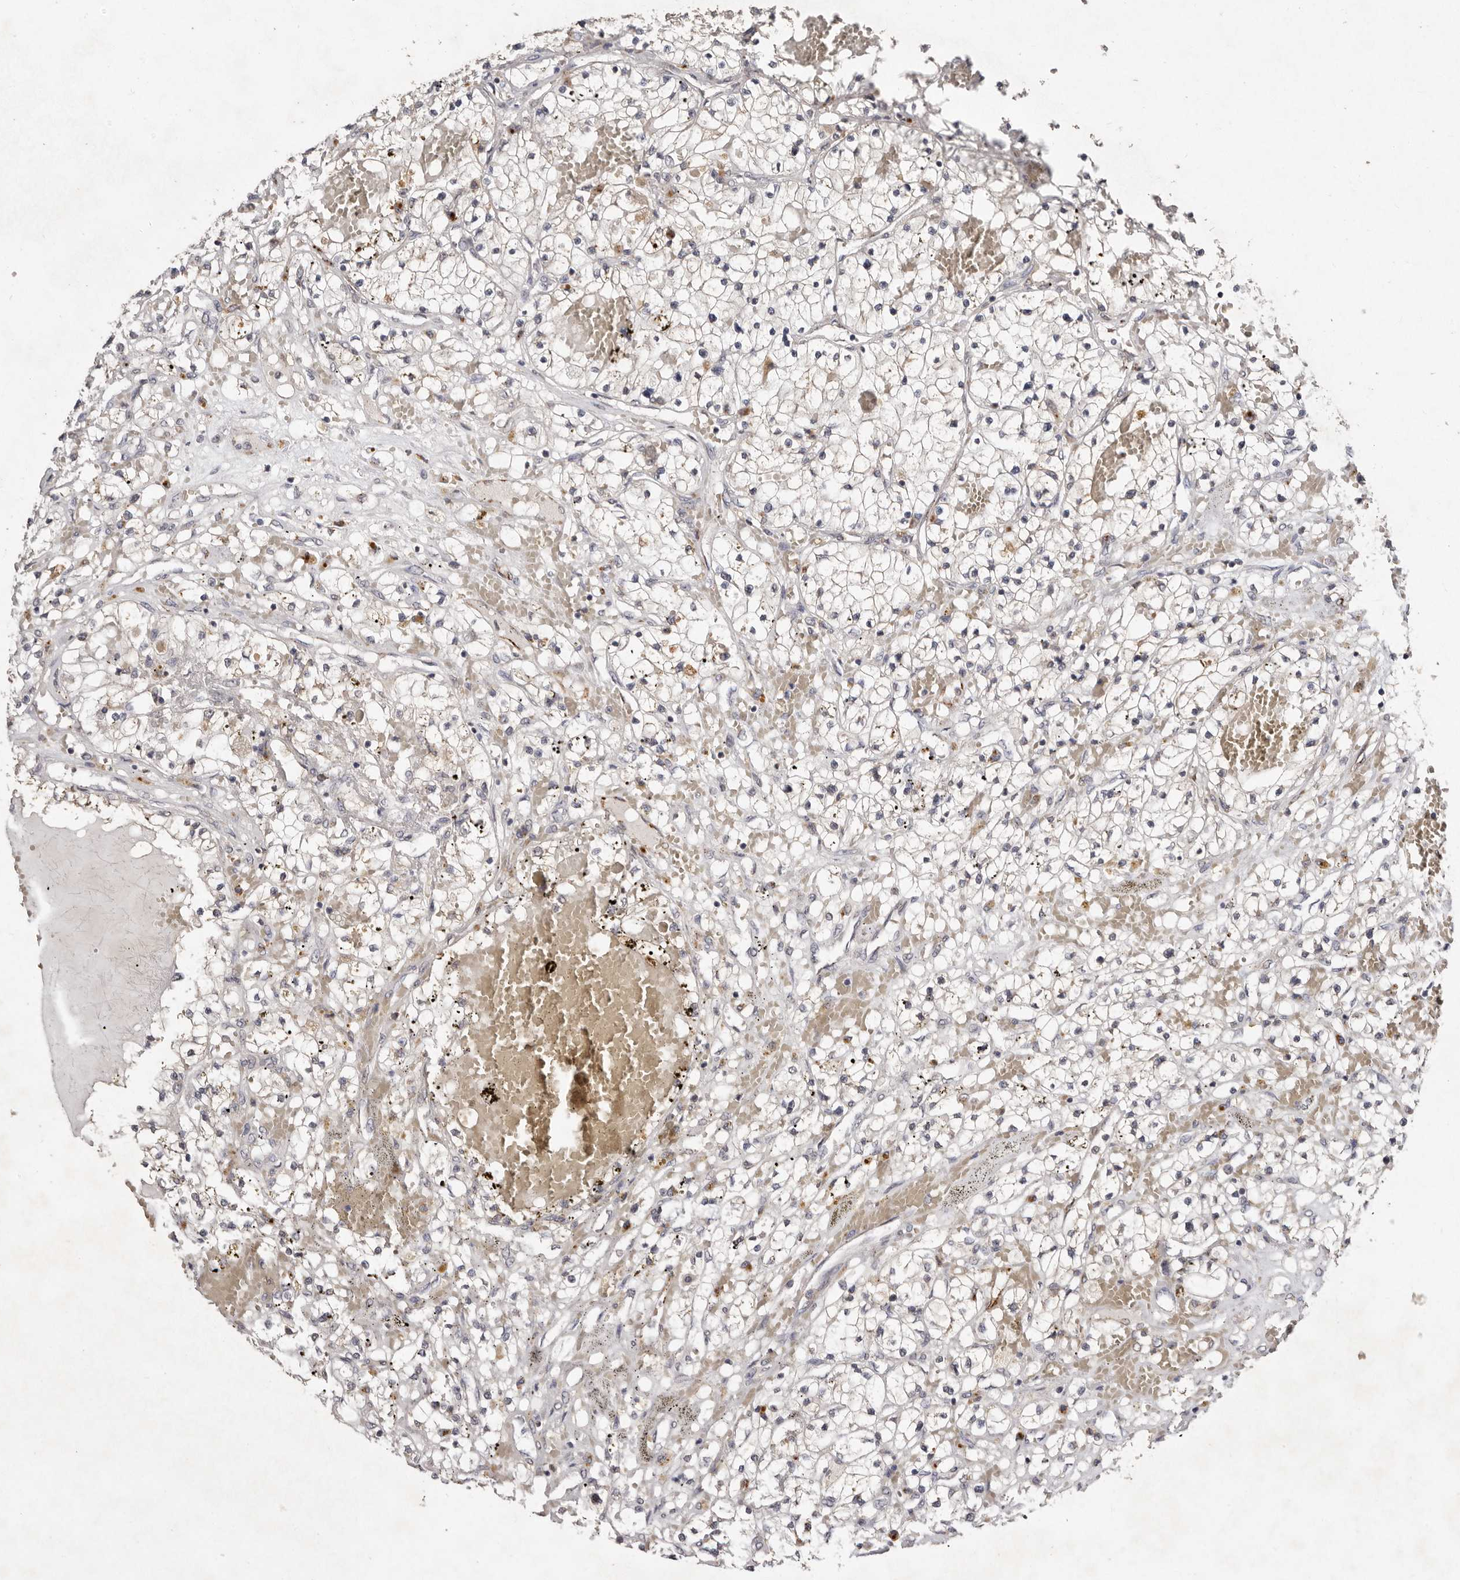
{"staining": {"intensity": "negative", "quantity": "none", "location": "none"}, "tissue": "renal cancer", "cell_type": "Tumor cells", "image_type": "cancer", "snomed": [{"axis": "morphology", "description": "Normal tissue, NOS"}, {"axis": "morphology", "description": "Adenocarcinoma, NOS"}, {"axis": "topography", "description": "Kidney"}], "caption": "Immunohistochemistry (IHC) photomicrograph of renal cancer (adenocarcinoma) stained for a protein (brown), which demonstrates no positivity in tumor cells.", "gene": "SULT1E1", "patient": {"sex": "male", "age": 68}}